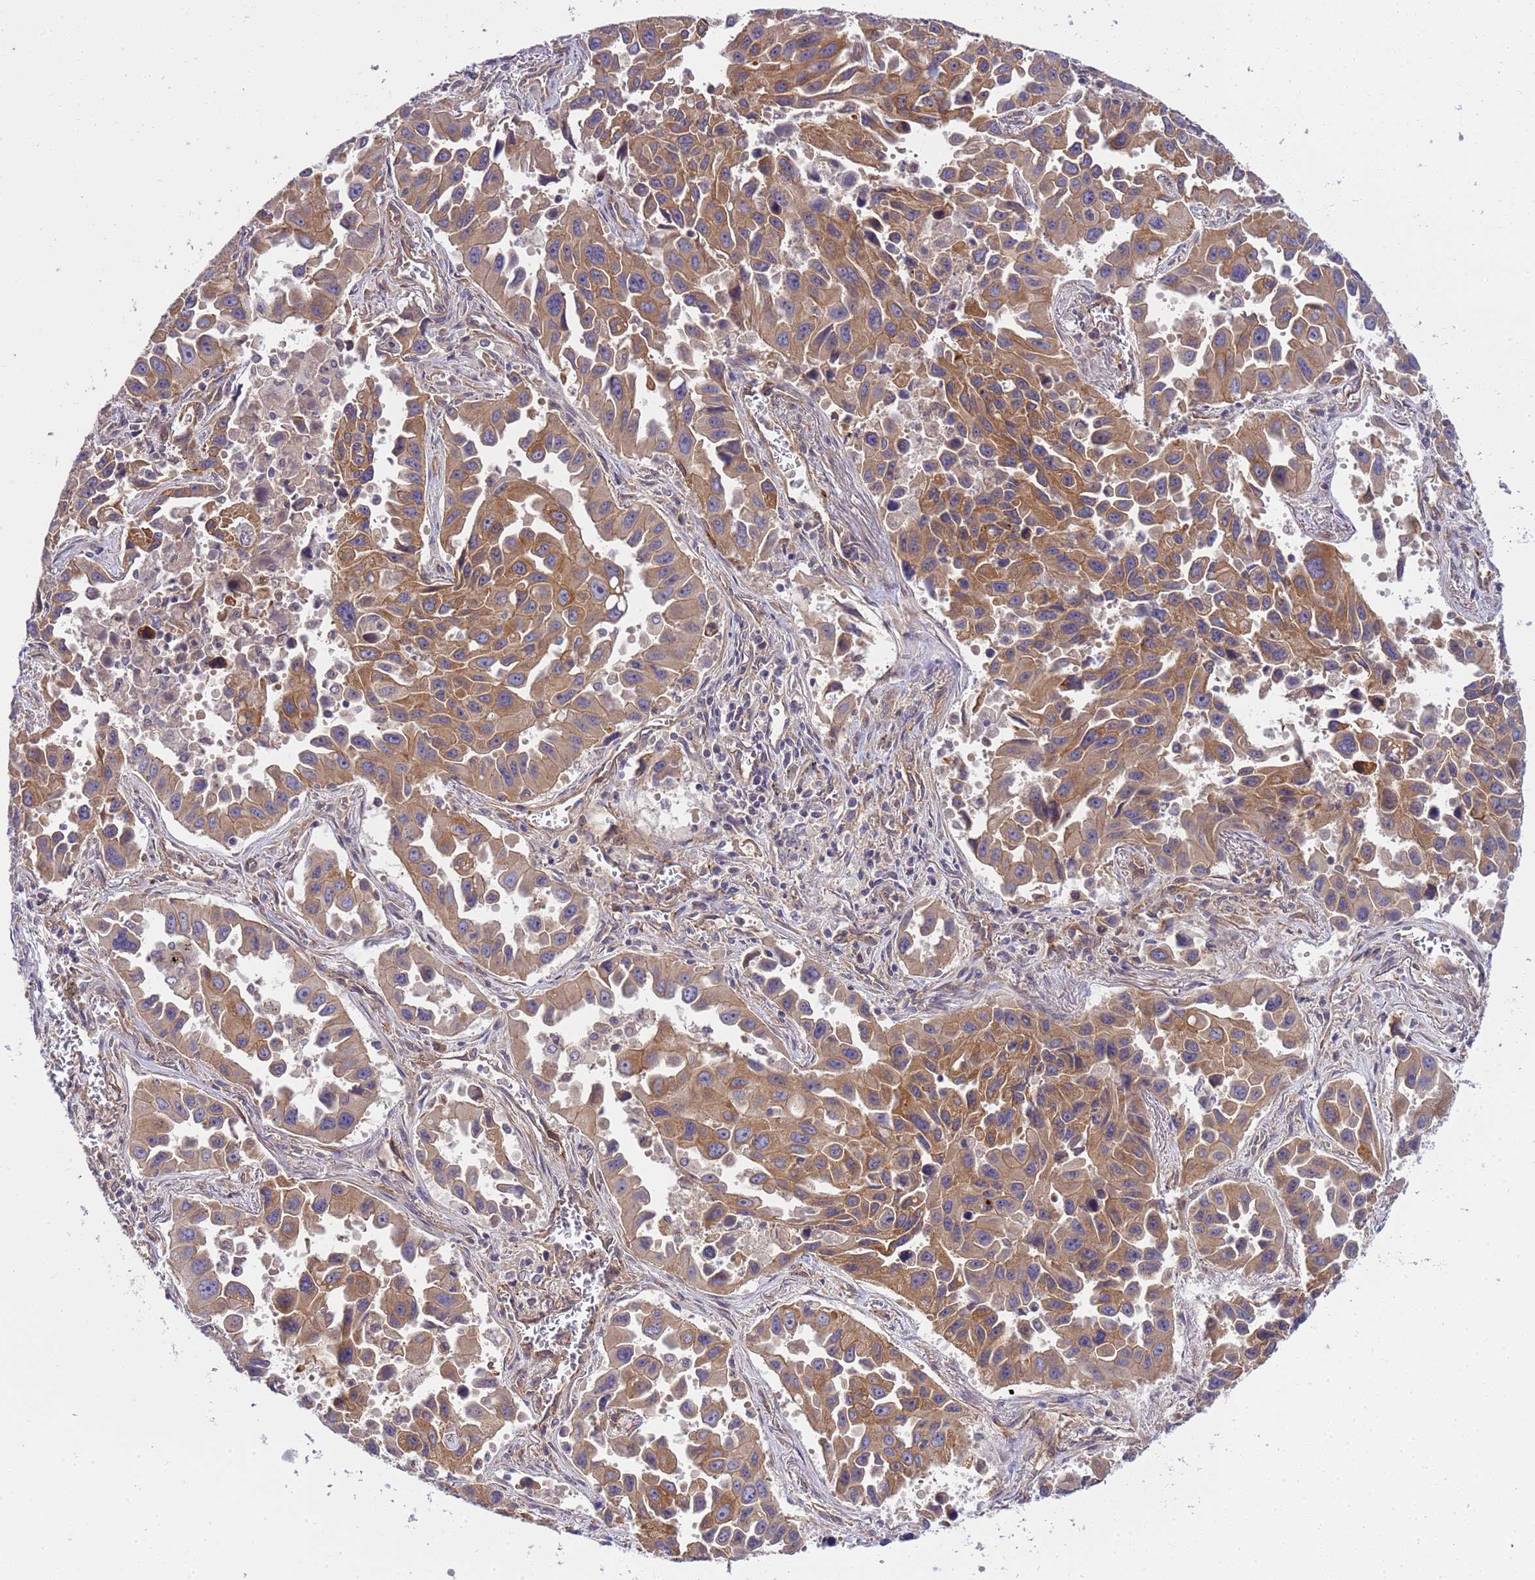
{"staining": {"intensity": "moderate", "quantity": ">75%", "location": "cytoplasmic/membranous"}, "tissue": "lung cancer", "cell_type": "Tumor cells", "image_type": "cancer", "snomed": [{"axis": "morphology", "description": "Adenocarcinoma, NOS"}, {"axis": "topography", "description": "Lung"}], "caption": "Immunohistochemistry (IHC) (DAB (3,3'-diaminobenzidine)) staining of human lung adenocarcinoma demonstrates moderate cytoplasmic/membranous protein positivity in about >75% of tumor cells.", "gene": "SMCO3", "patient": {"sex": "male", "age": 66}}